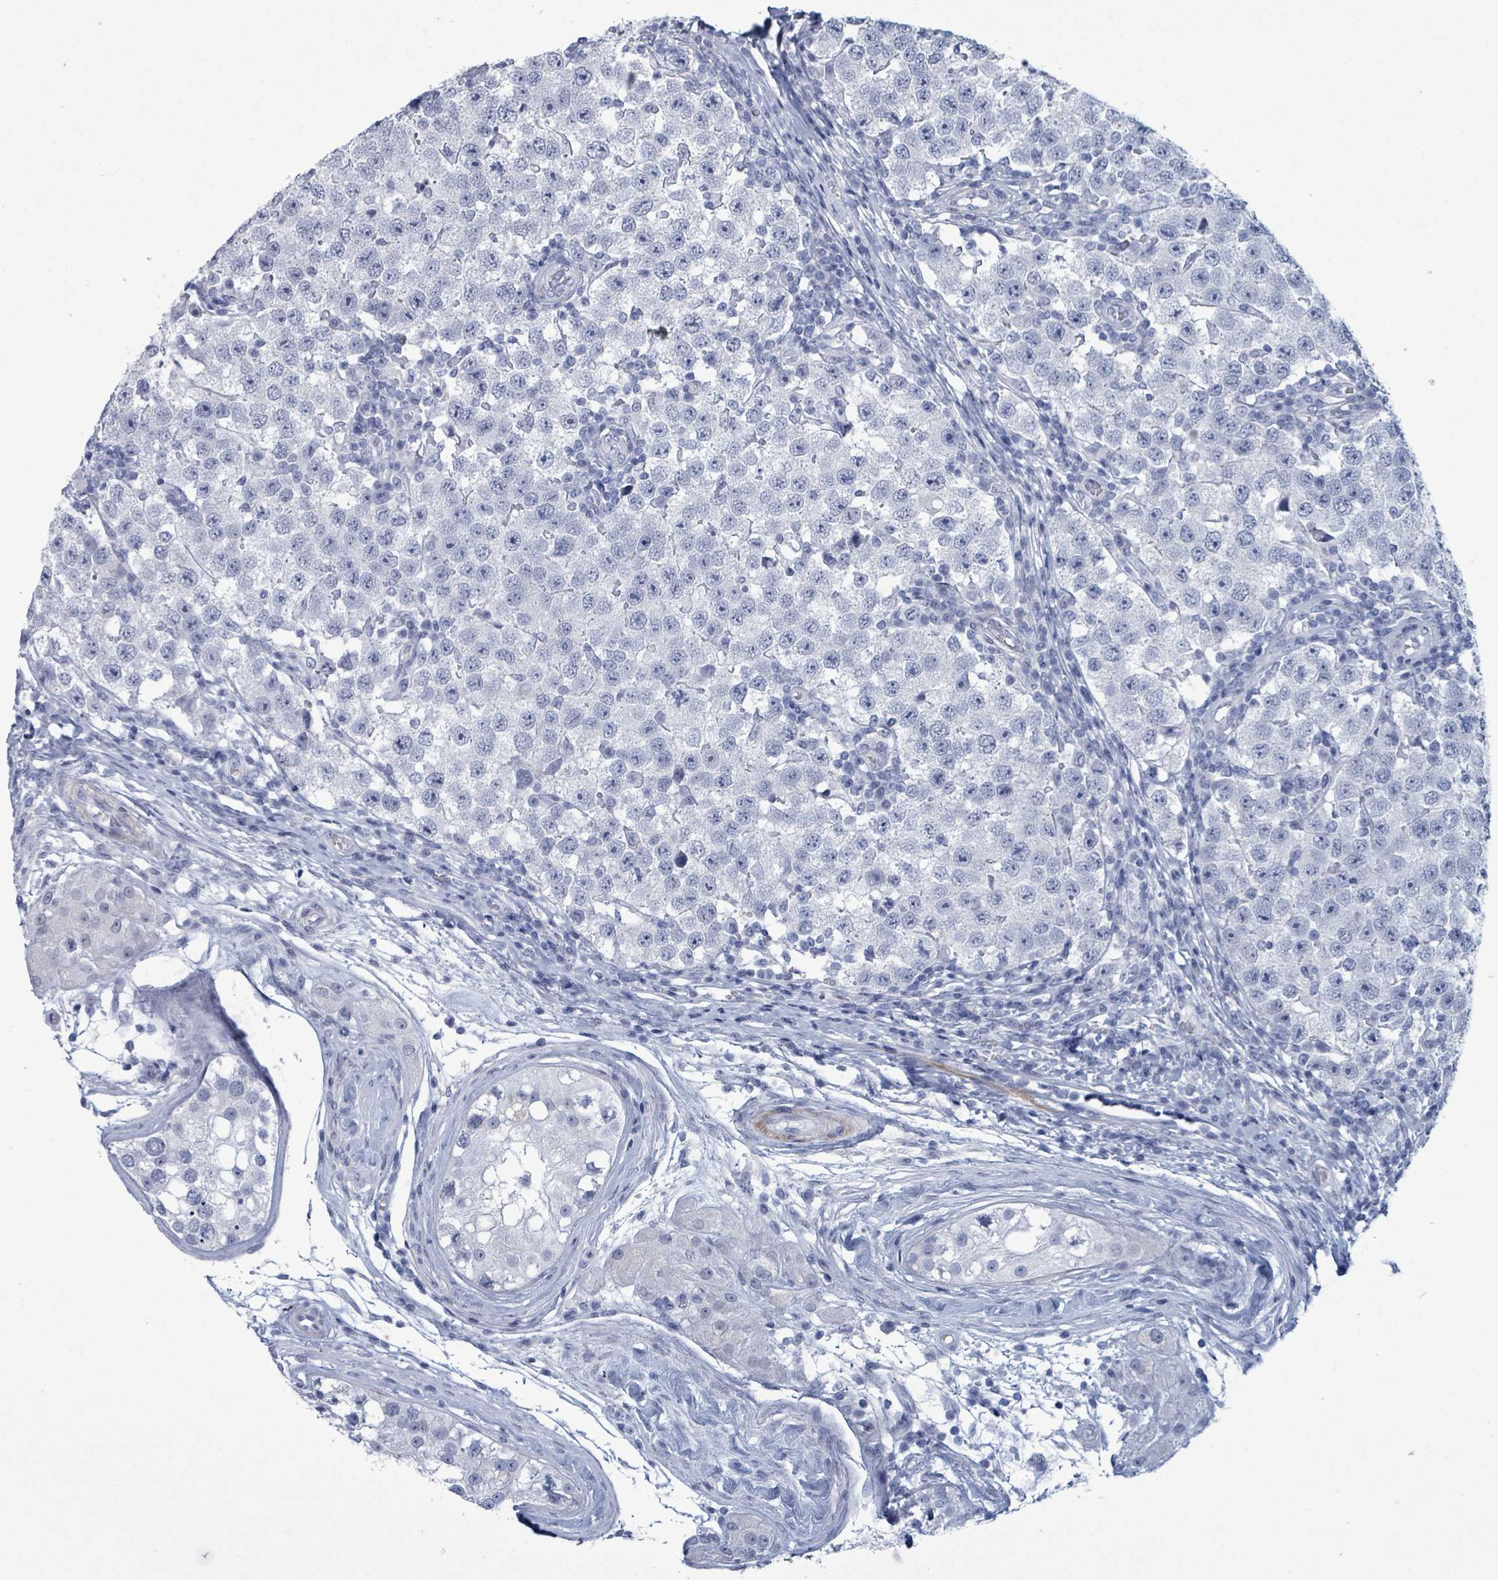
{"staining": {"intensity": "negative", "quantity": "none", "location": "none"}, "tissue": "testis cancer", "cell_type": "Tumor cells", "image_type": "cancer", "snomed": [{"axis": "morphology", "description": "Seminoma, NOS"}, {"axis": "topography", "description": "Testis"}], "caption": "Seminoma (testis) stained for a protein using immunohistochemistry (IHC) displays no expression tumor cells.", "gene": "ZNF771", "patient": {"sex": "male", "age": 34}}